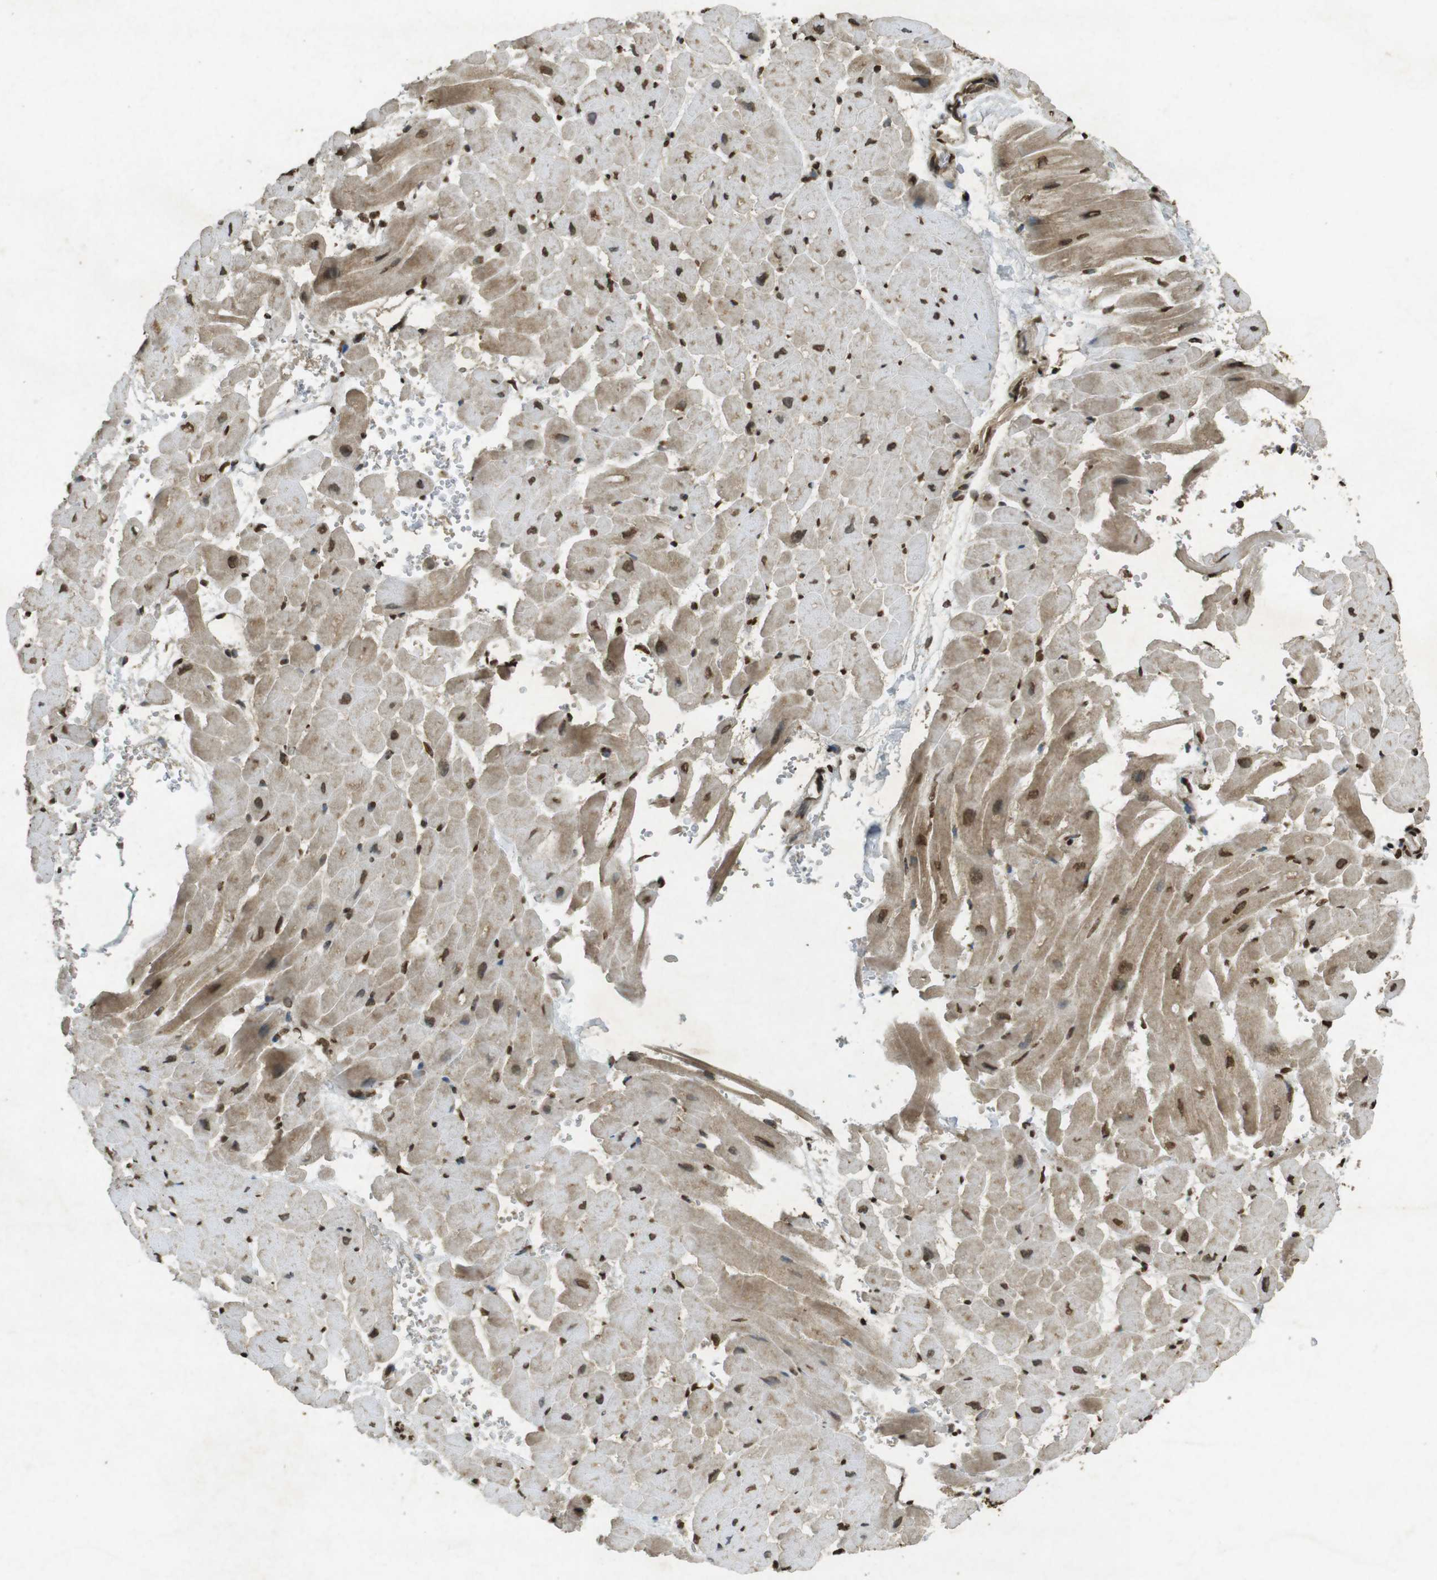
{"staining": {"intensity": "moderate", "quantity": ">75%", "location": "cytoplasmic/membranous,nuclear"}, "tissue": "heart muscle", "cell_type": "Cardiomyocytes", "image_type": "normal", "snomed": [{"axis": "morphology", "description": "Normal tissue, NOS"}, {"axis": "topography", "description": "Heart"}], "caption": "Immunohistochemical staining of benign heart muscle exhibits >75% levels of moderate cytoplasmic/membranous,nuclear protein positivity in approximately >75% of cardiomyocytes. Ihc stains the protein of interest in brown and the nuclei are stained blue.", "gene": "ORC4", "patient": {"sex": "male", "age": 45}}